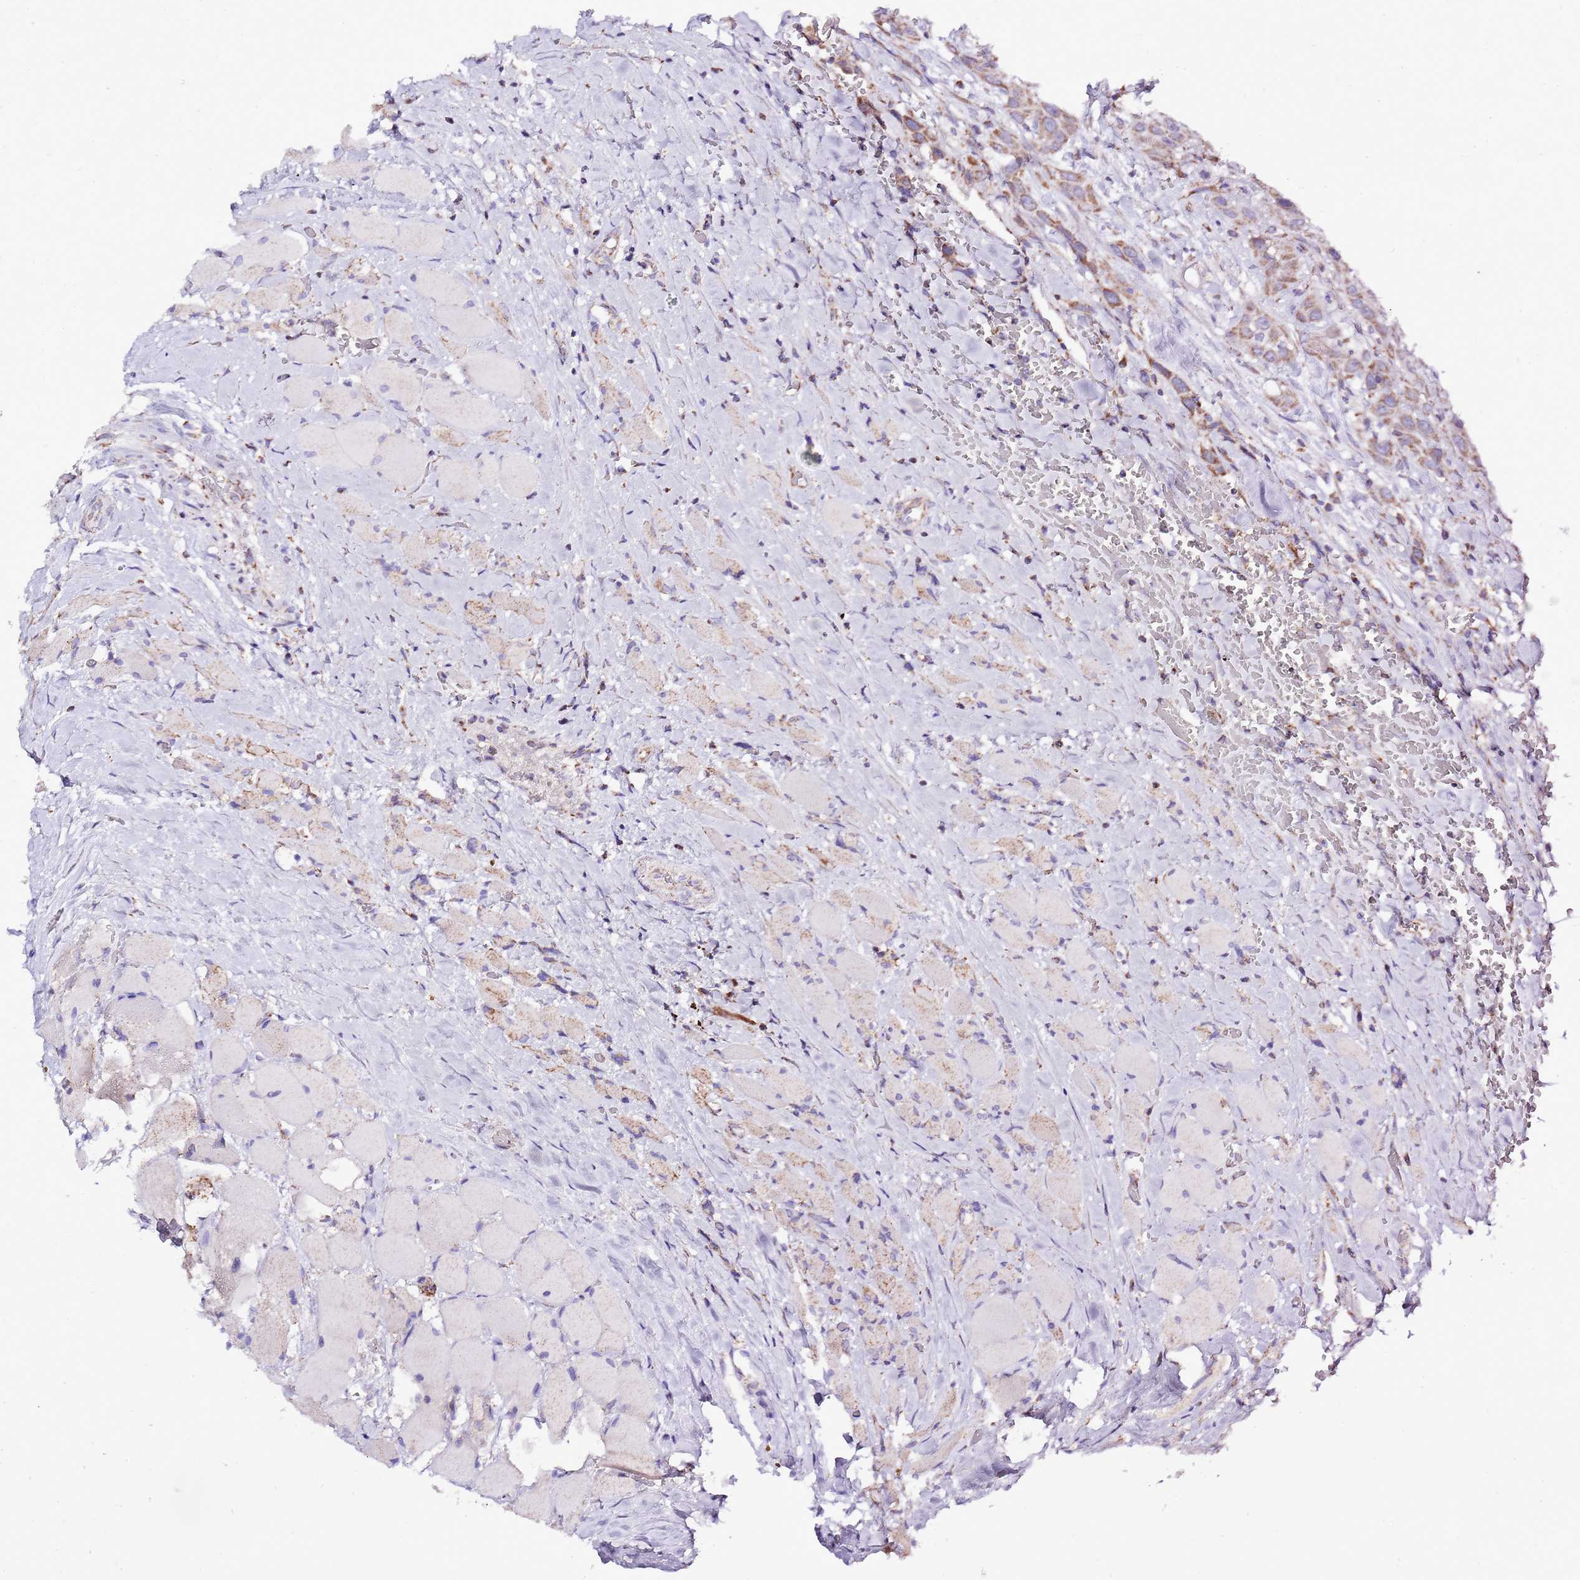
{"staining": {"intensity": "moderate", "quantity": ">75%", "location": "cytoplasmic/membranous"}, "tissue": "head and neck cancer", "cell_type": "Tumor cells", "image_type": "cancer", "snomed": [{"axis": "morphology", "description": "Squamous cell carcinoma, NOS"}, {"axis": "topography", "description": "Head-Neck"}], "caption": "DAB (3,3'-diaminobenzidine) immunohistochemical staining of human head and neck squamous cell carcinoma shows moderate cytoplasmic/membranous protein staining in approximately >75% of tumor cells. The protein is shown in brown color, while the nuclei are stained blue.", "gene": "TEKTIP1", "patient": {"sex": "male", "age": 81}}